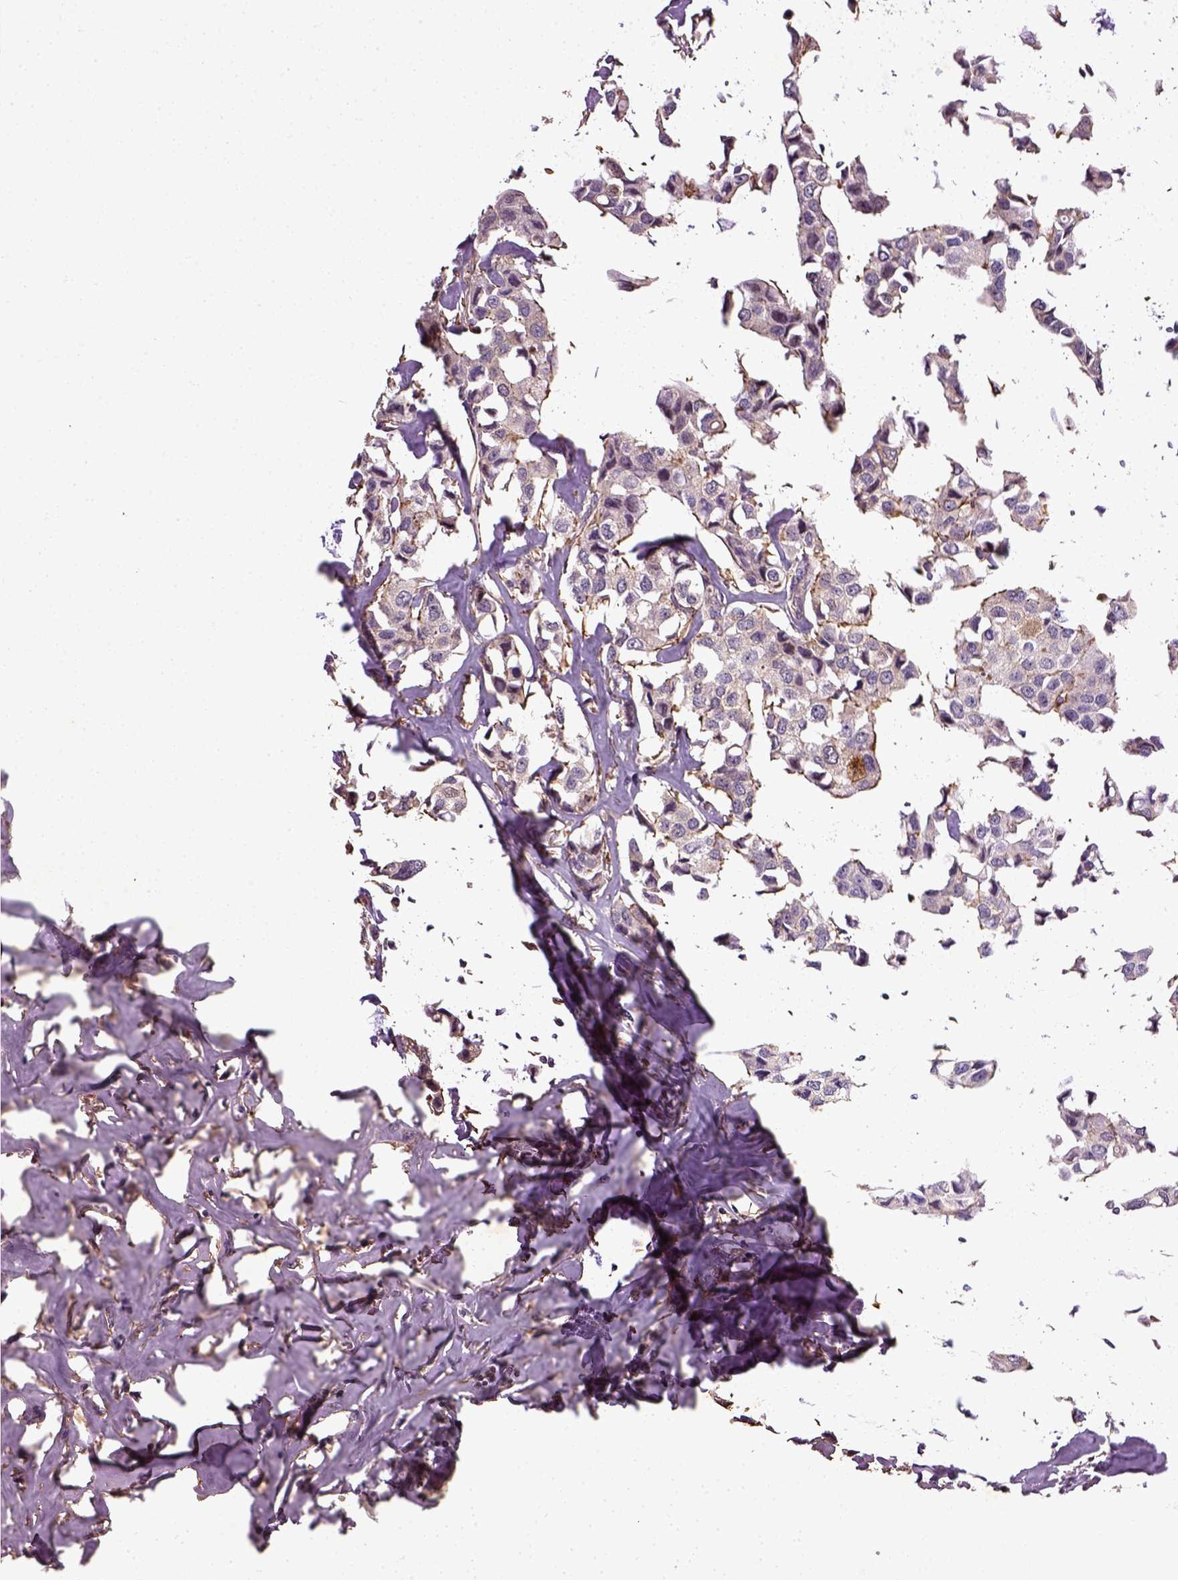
{"staining": {"intensity": "negative", "quantity": "none", "location": "none"}, "tissue": "breast cancer", "cell_type": "Tumor cells", "image_type": "cancer", "snomed": [{"axis": "morphology", "description": "Duct carcinoma"}, {"axis": "topography", "description": "Breast"}], "caption": "DAB (3,3'-diaminobenzidine) immunohistochemical staining of human breast intraductal carcinoma exhibits no significant positivity in tumor cells. (DAB immunohistochemistry, high magnification).", "gene": "TPRG1", "patient": {"sex": "female", "age": 80}}